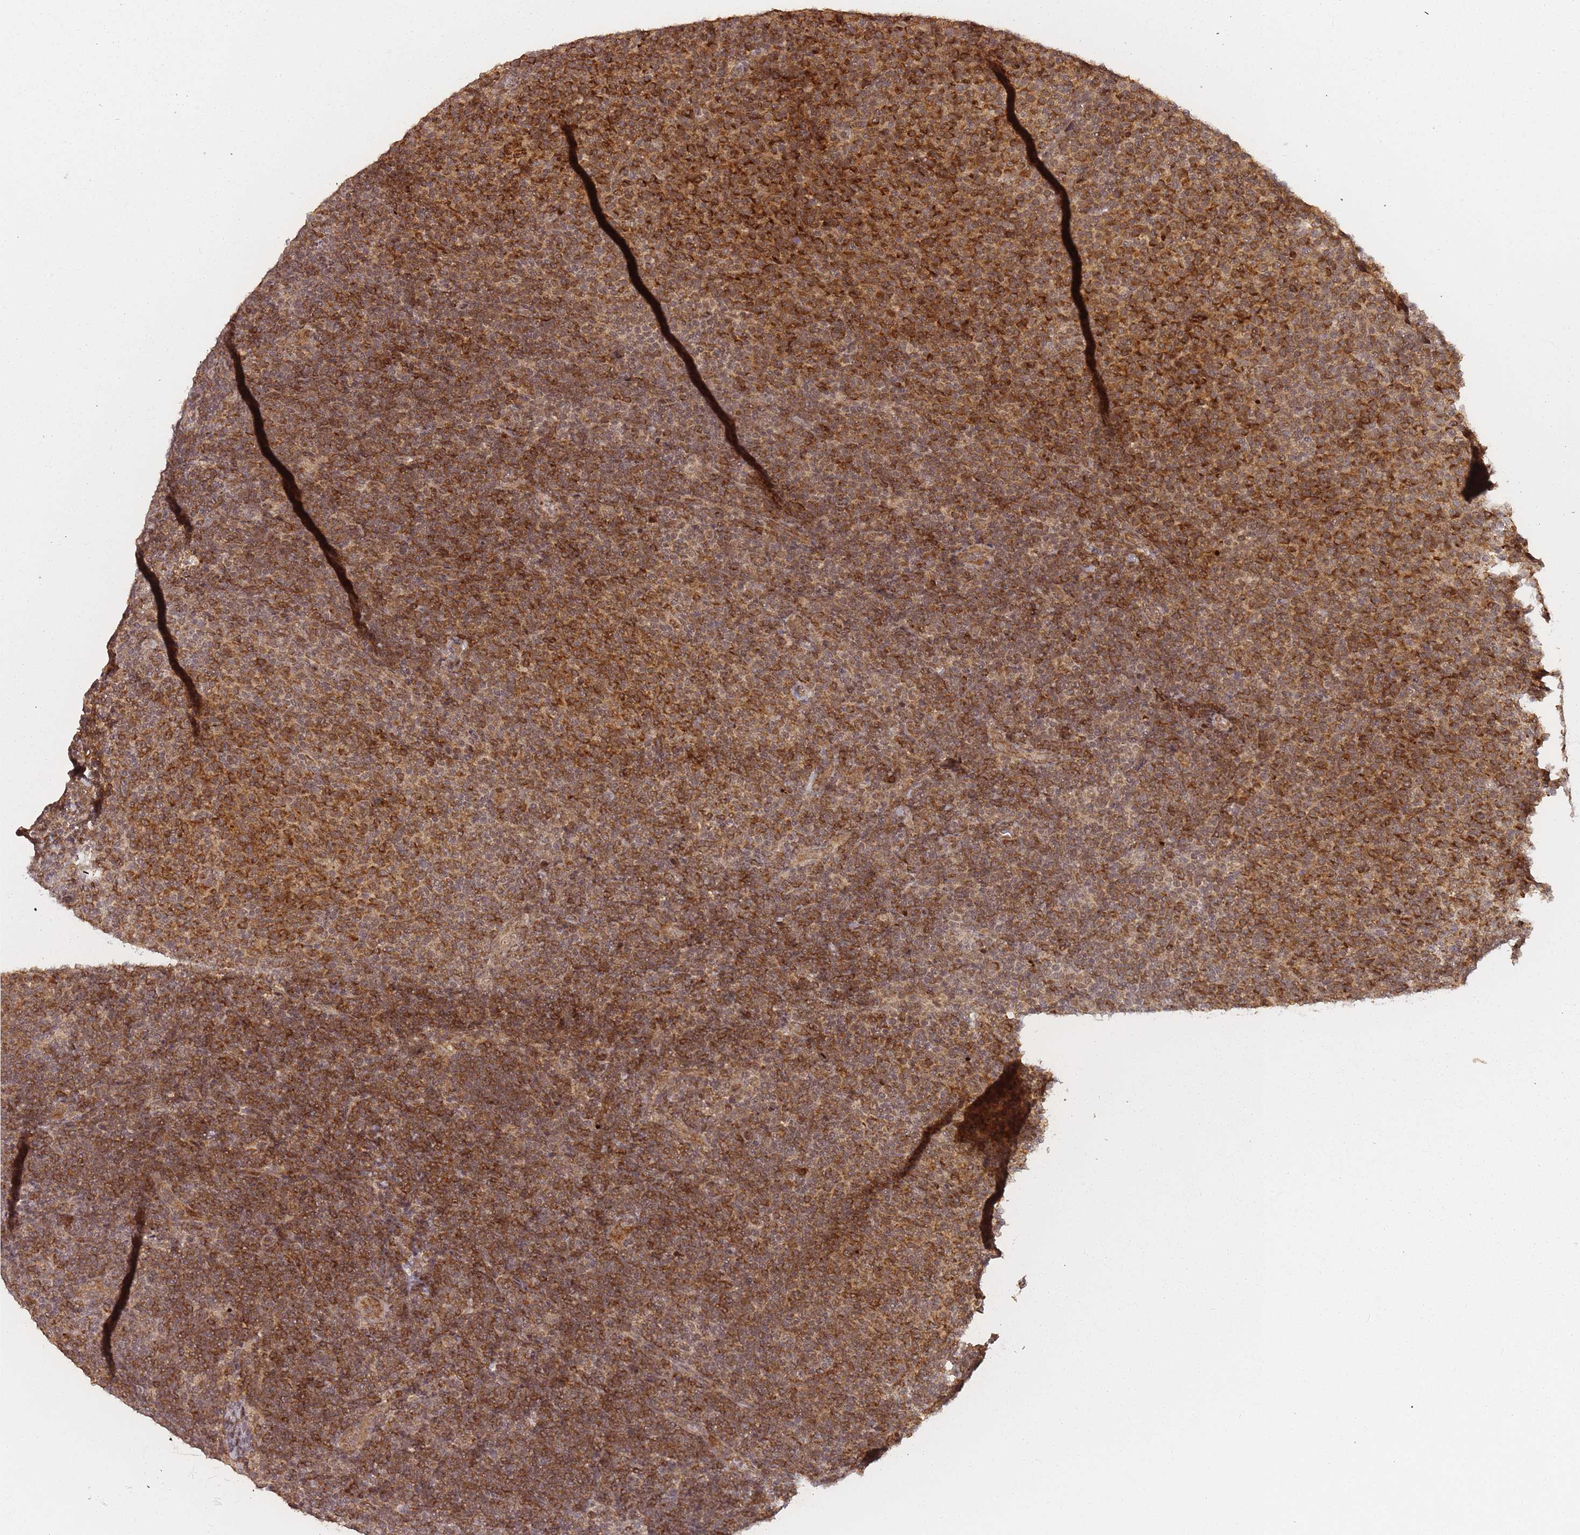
{"staining": {"intensity": "moderate", "quantity": ">75%", "location": "cytoplasmic/membranous,nuclear"}, "tissue": "lymphoma", "cell_type": "Tumor cells", "image_type": "cancer", "snomed": [{"axis": "morphology", "description": "Malignant lymphoma, non-Hodgkin's type, Low grade"}, {"axis": "topography", "description": "Lymph node"}], "caption": "Immunohistochemistry histopathology image of neoplastic tissue: malignant lymphoma, non-Hodgkin's type (low-grade) stained using immunohistochemistry demonstrates medium levels of moderate protein expression localized specifically in the cytoplasmic/membranous and nuclear of tumor cells, appearing as a cytoplasmic/membranous and nuclear brown color.", "gene": "ZNF497", "patient": {"sex": "male", "age": 66}}